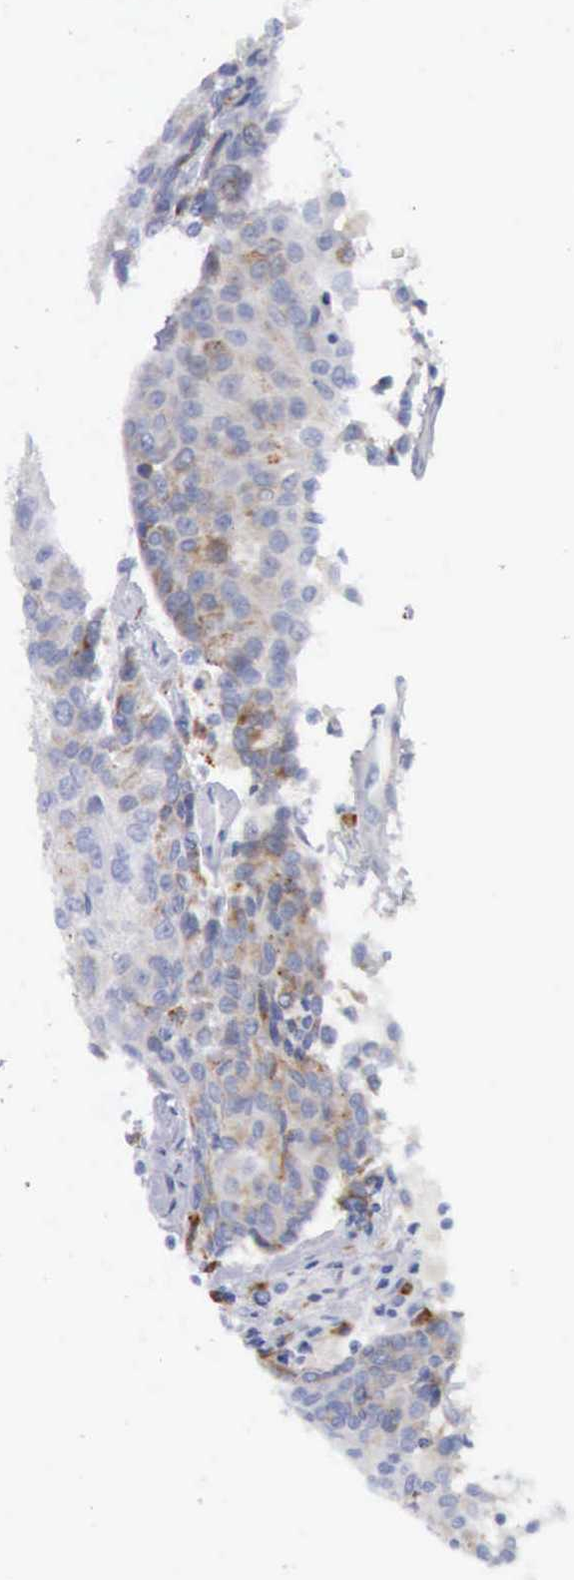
{"staining": {"intensity": "weak", "quantity": "25%-75%", "location": "cytoplasmic/membranous"}, "tissue": "urothelial cancer", "cell_type": "Tumor cells", "image_type": "cancer", "snomed": [{"axis": "morphology", "description": "Urothelial carcinoma, High grade"}, {"axis": "topography", "description": "Urinary bladder"}], "caption": "Tumor cells exhibit weak cytoplasmic/membranous expression in approximately 25%-75% of cells in urothelial carcinoma (high-grade). Using DAB (brown) and hematoxylin (blue) stains, captured at high magnification using brightfield microscopy.", "gene": "CTSS", "patient": {"sex": "female", "age": 85}}